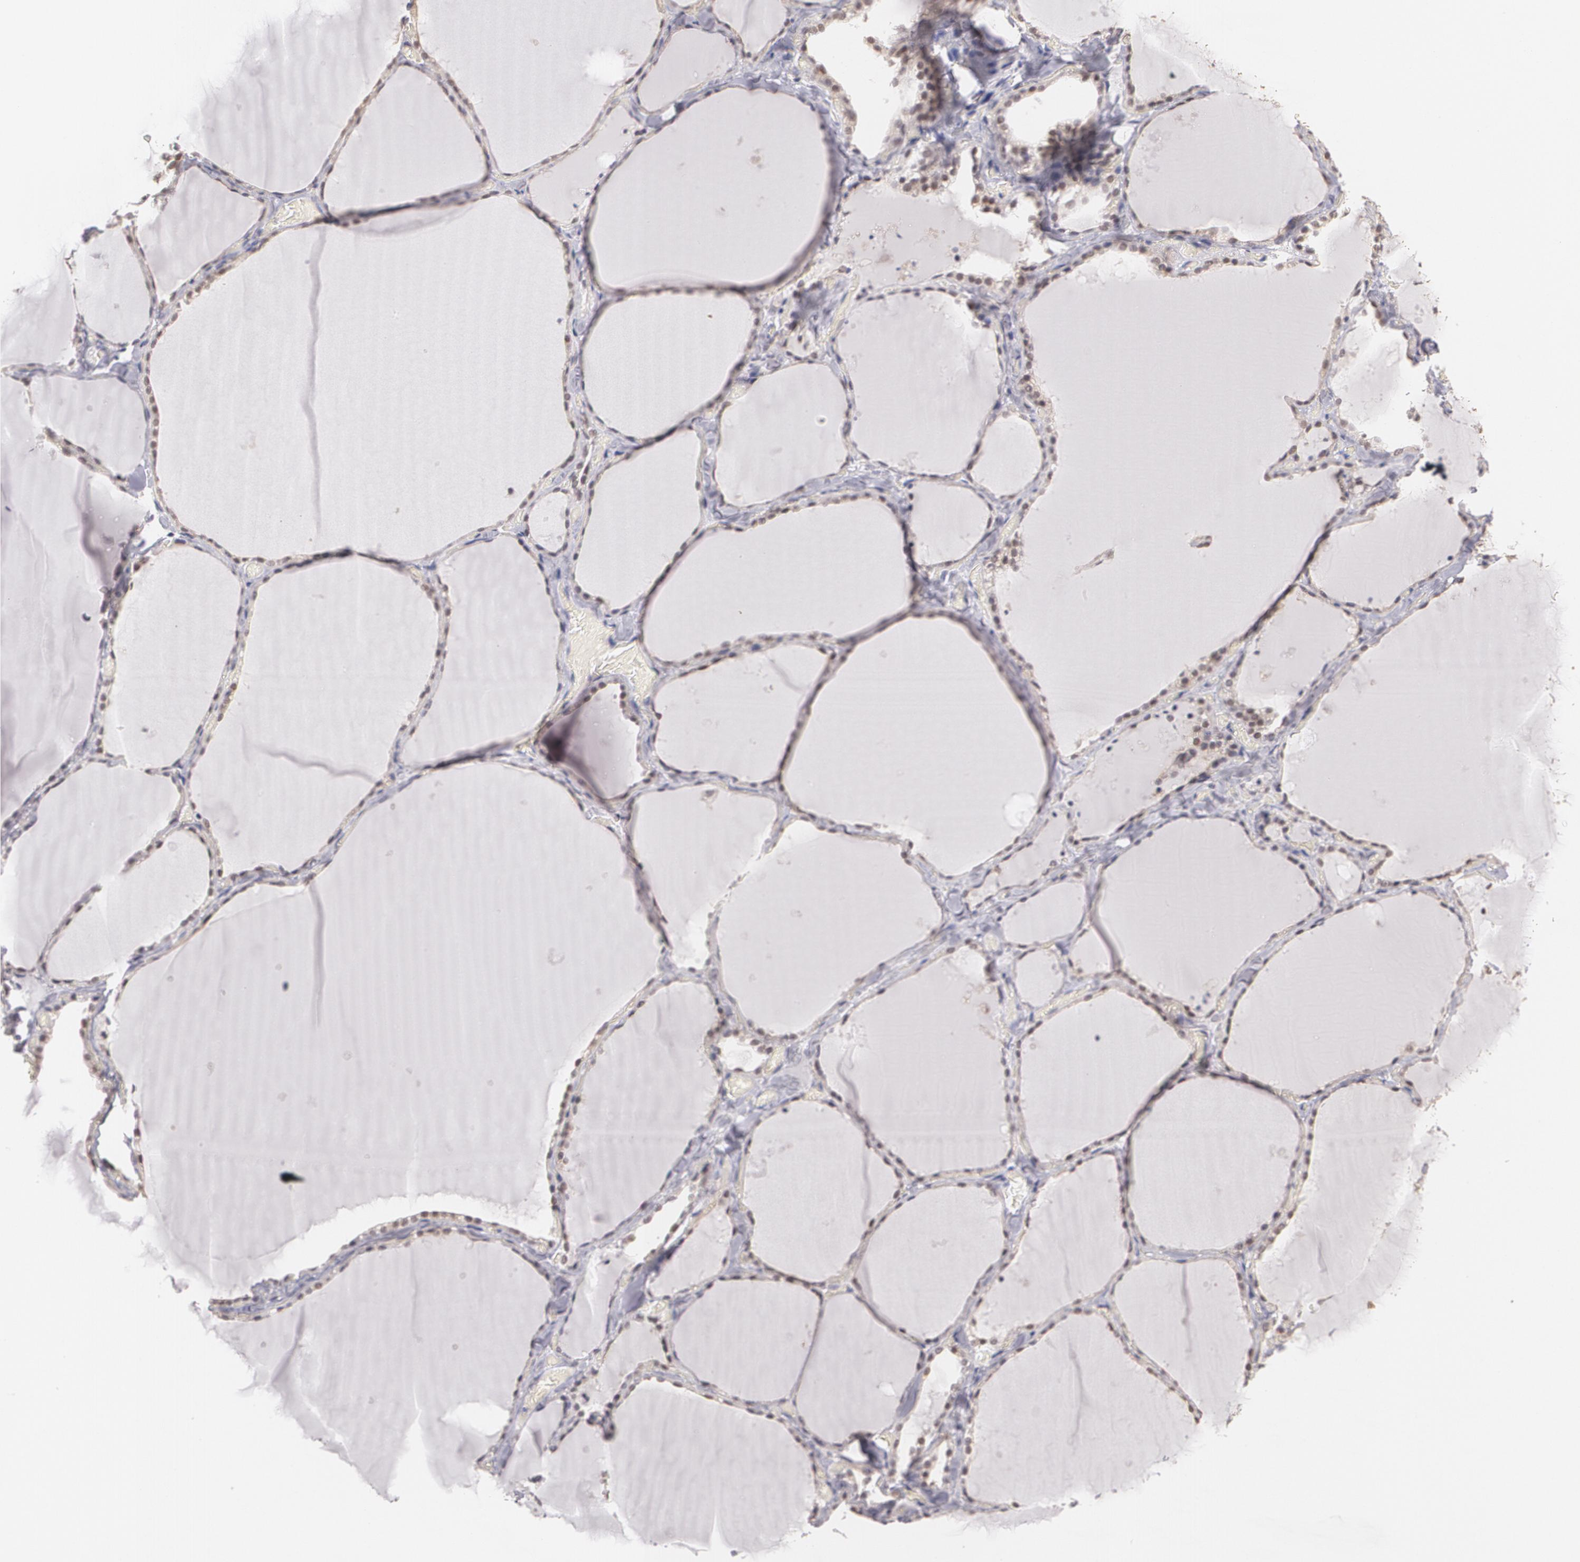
{"staining": {"intensity": "weak", "quantity": "<25%", "location": "nuclear"}, "tissue": "thyroid gland", "cell_type": "Glandular cells", "image_type": "normal", "snomed": [{"axis": "morphology", "description": "Normal tissue, NOS"}, {"axis": "topography", "description": "Thyroid gland"}], "caption": "Immunohistochemistry (IHC) micrograph of normal thyroid gland: thyroid gland stained with DAB (3,3'-diaminobenzidine) reveals no significant protein staining in glandular cells.", "gene": "ZBTB16", "patient": {"sex": "male", "age": 34}}